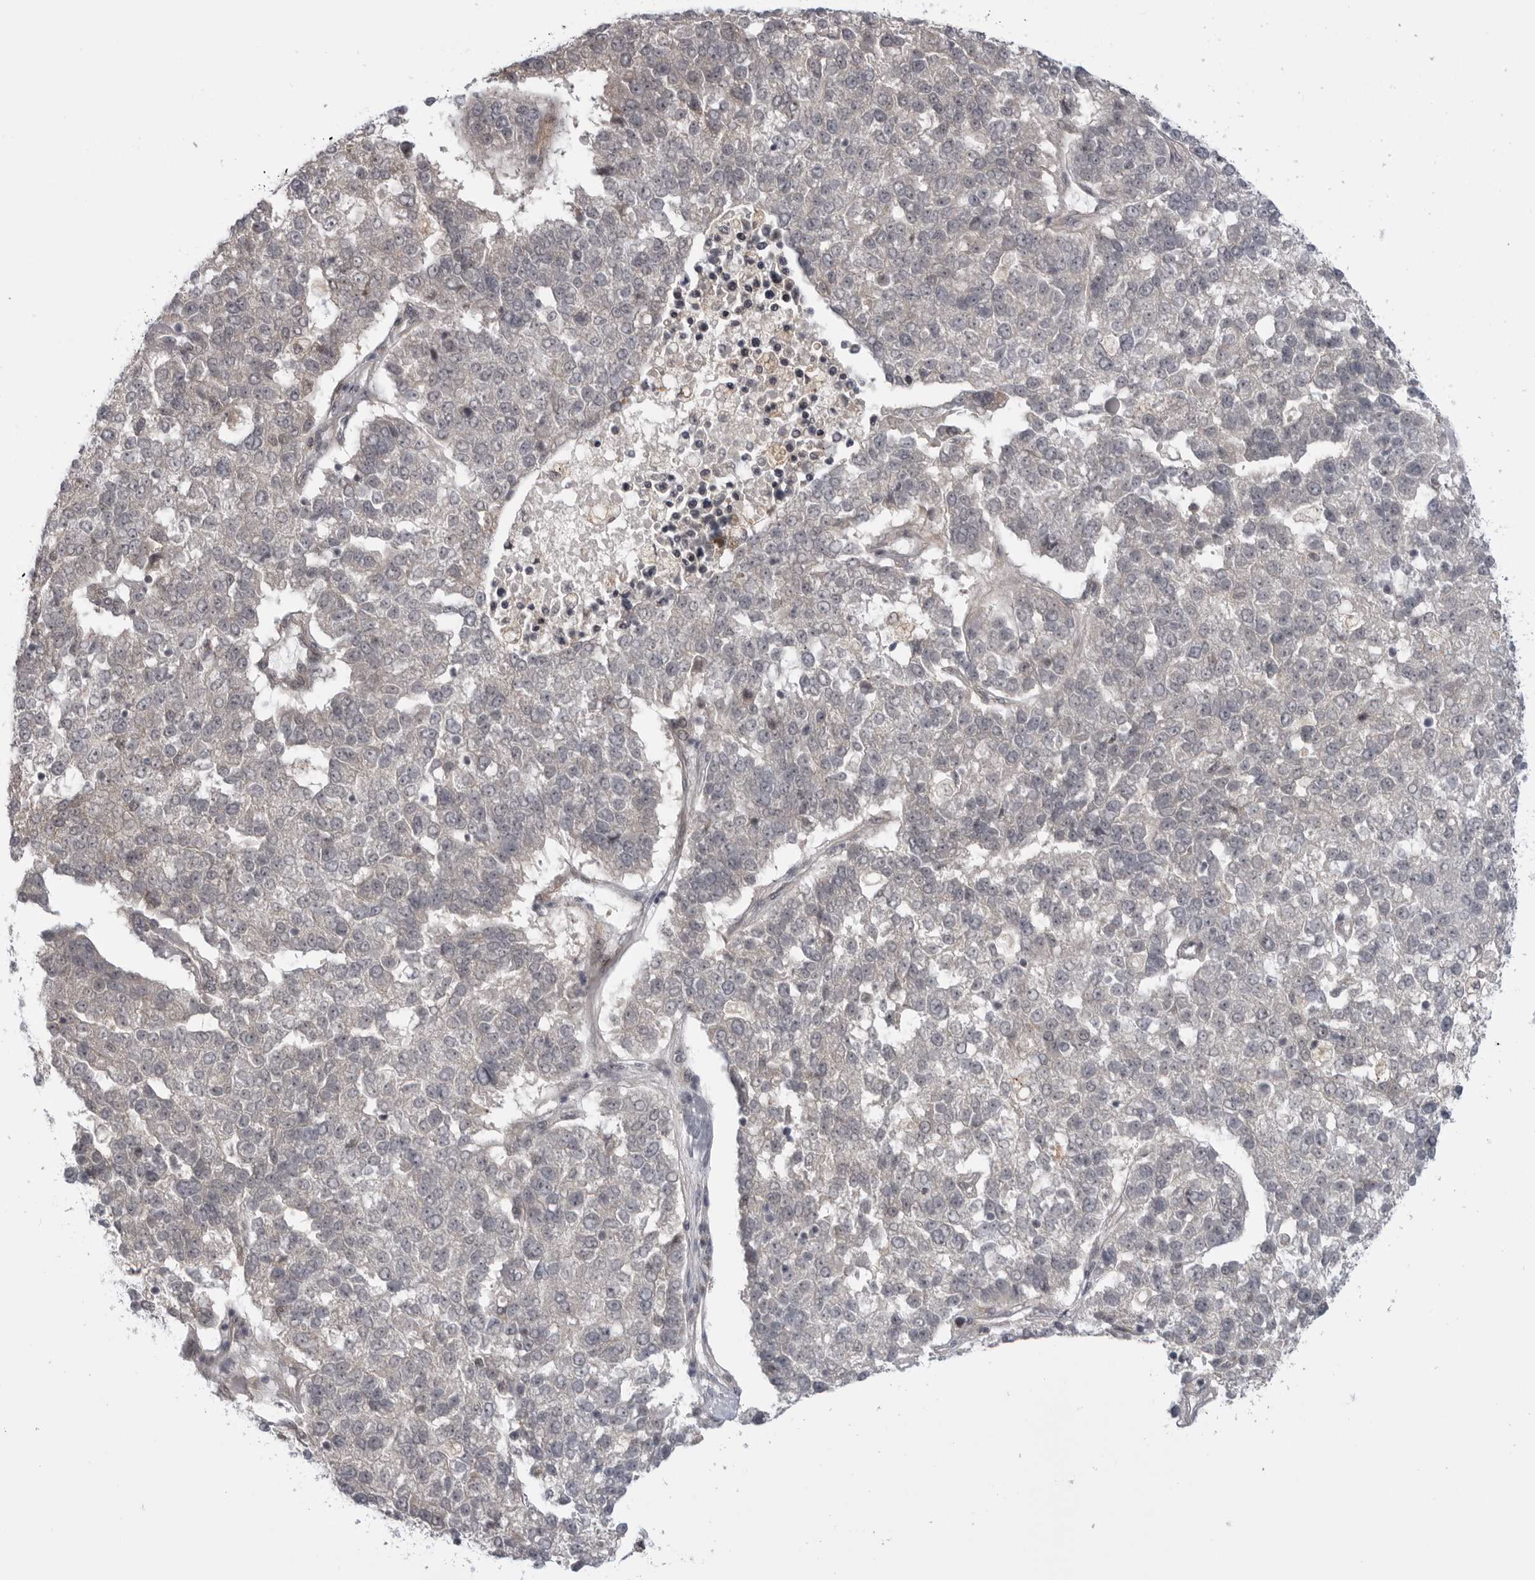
{"staining": {"intensity": "negative", "quantity": "none", "location": "none"}, "tissue": "pancreatic cancer", "cell_type": "Tumor cells", "image_type": "cancer", "snomed": [{"axis": "morphology", "description": "Adenocarcinoma, NOS"}, {"axis": "topography", "description": "Pancreas"}], "caption": "Tumor cells are negative for protein expression in human pancreatic cancer.", "gene": "LRRC45", "patient": {"sex": "female", "age": 61}}